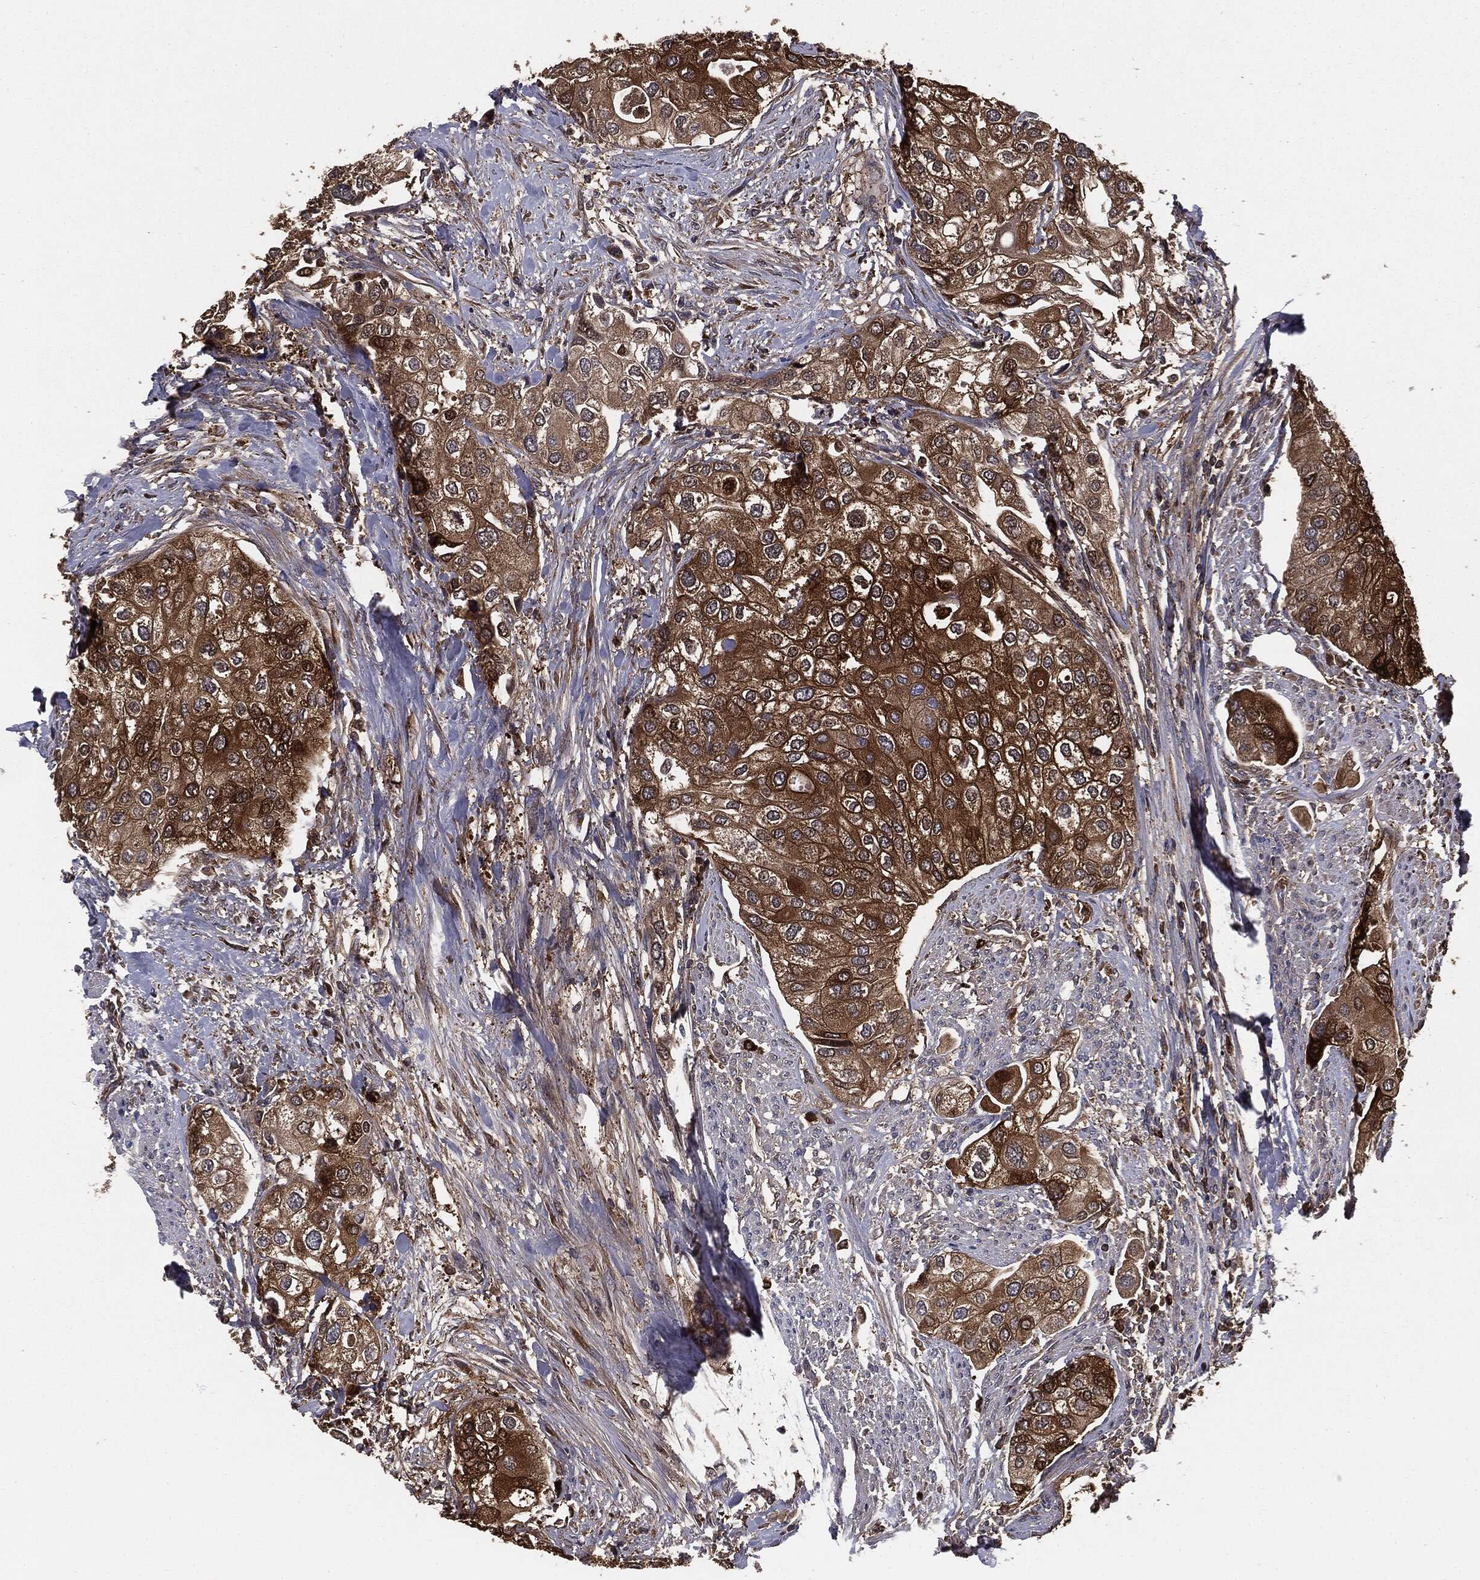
{"staining": {"intensity": "strong", "quantity": "25%-75%", "location": "cytoplasmic/membranous"}, "tissue": "urothelial cancer", "cell_type": "Tumor cells", "image_type": "cancer", "snomed": [{"axis": "morphology", "description": "Urothelial carcinoma, High grade"}, {"axis": "topography", "description": "Urinary bladder"}], "caption": "Immunohistochemistry micrograph of neoplastic tissue: urothelial carcinoma (high-grade) stained using IHC shows high levels of strong protein expression localized specifically in the cytoplasmic/membranous of tumor cells, appearing as a cytoplasmic/membranous brown color.", "gene": "GNB5", "patient": {"sex": "male", "age": 64}}